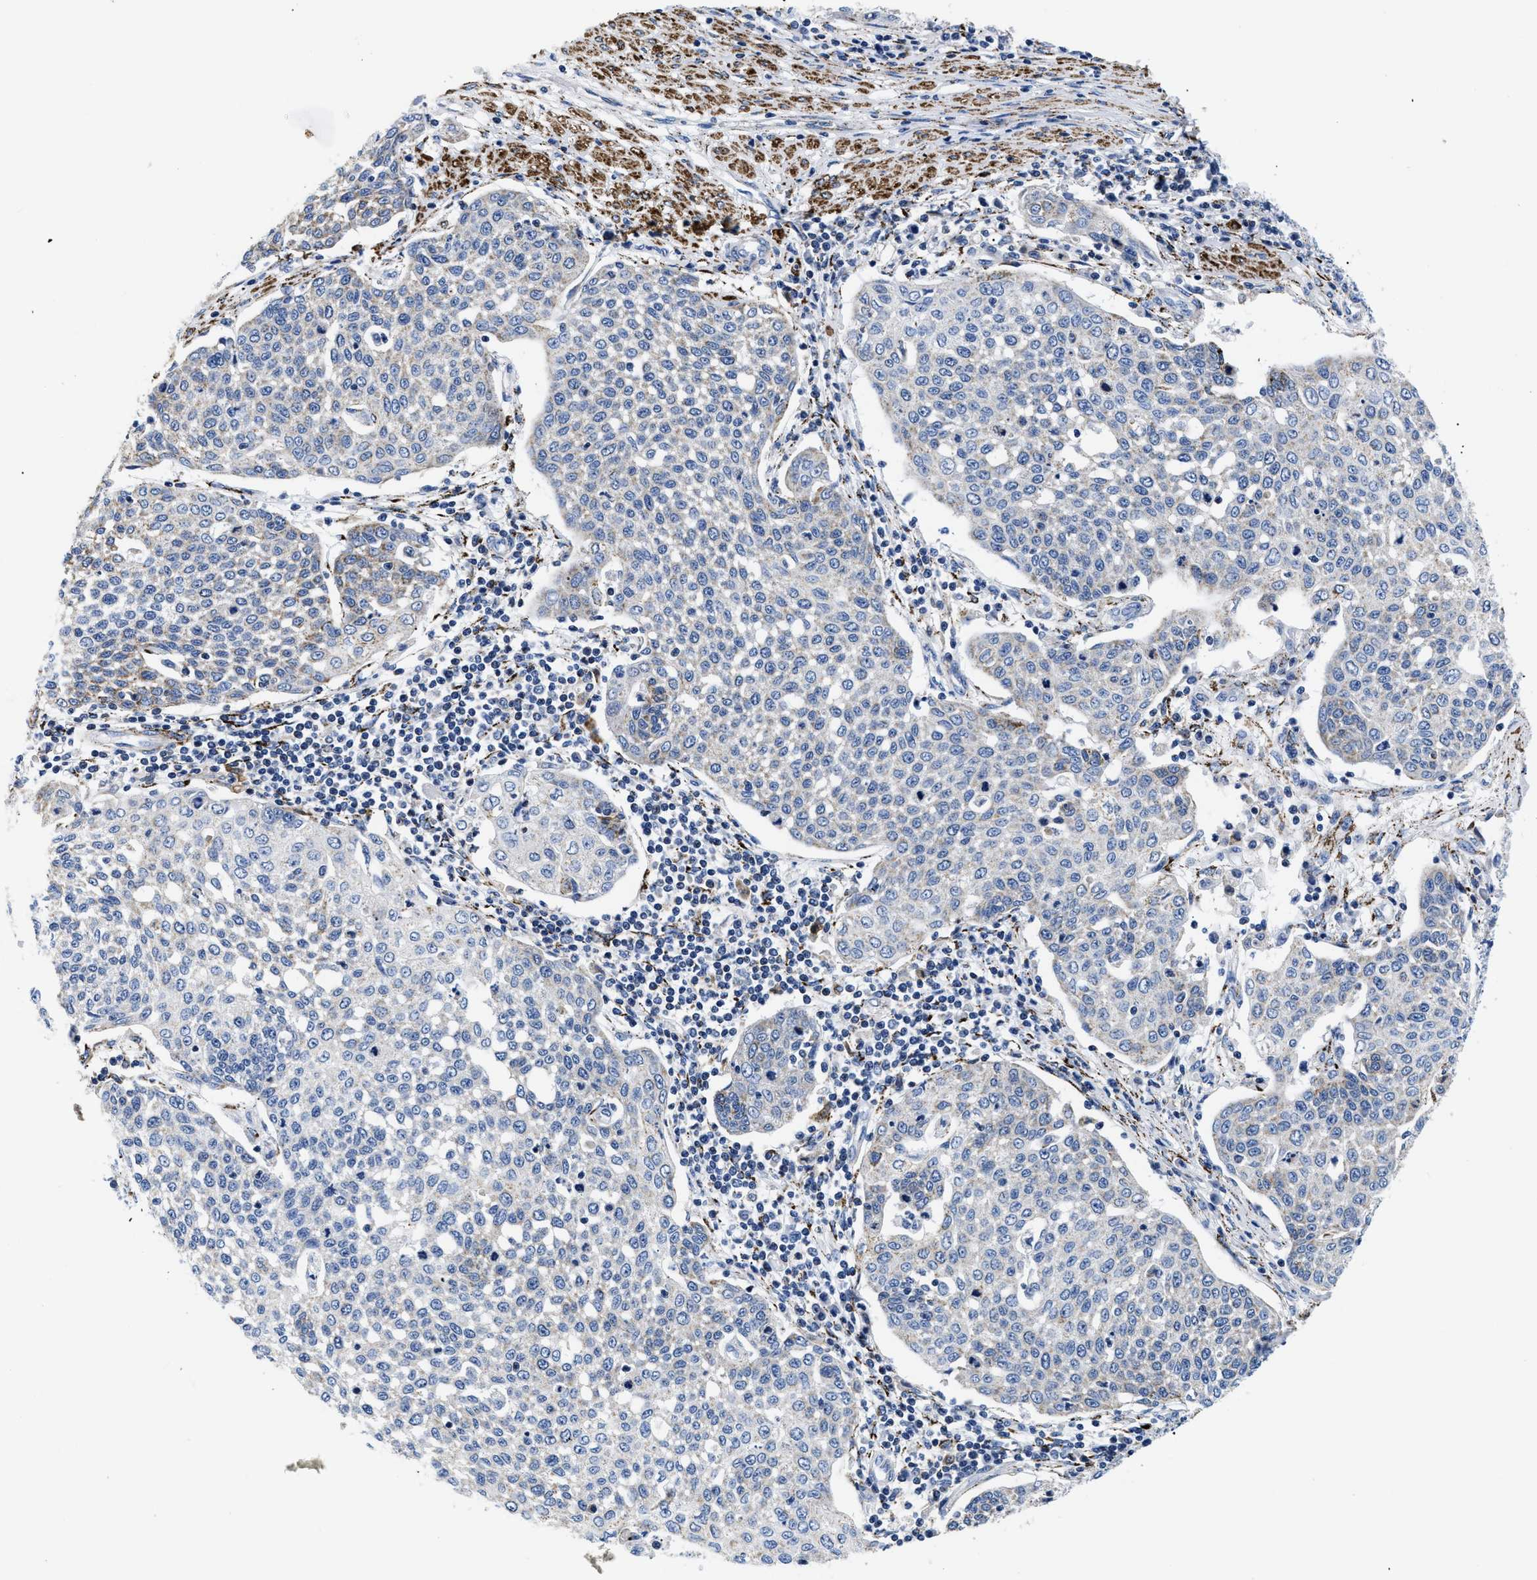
{"staining": {"intensity": "negative", "quantity": "none", "location": "none"}, "tissue": "cervical cancer", "cell_type": "Tumor cells", "image_type": "cancer", "snomed": [{"axis": "morphology", "description": "Squamous cell carcinoma, NOS"}, {"axis": "topography", "description": "Cervix"}], "caption": "Cervical cancer stained for a protein using immunohistochemistry (IHC) exhibits no staining tumor cells.", "gene": "GPR149", "patient": {"sex": "female", "age": 34}}